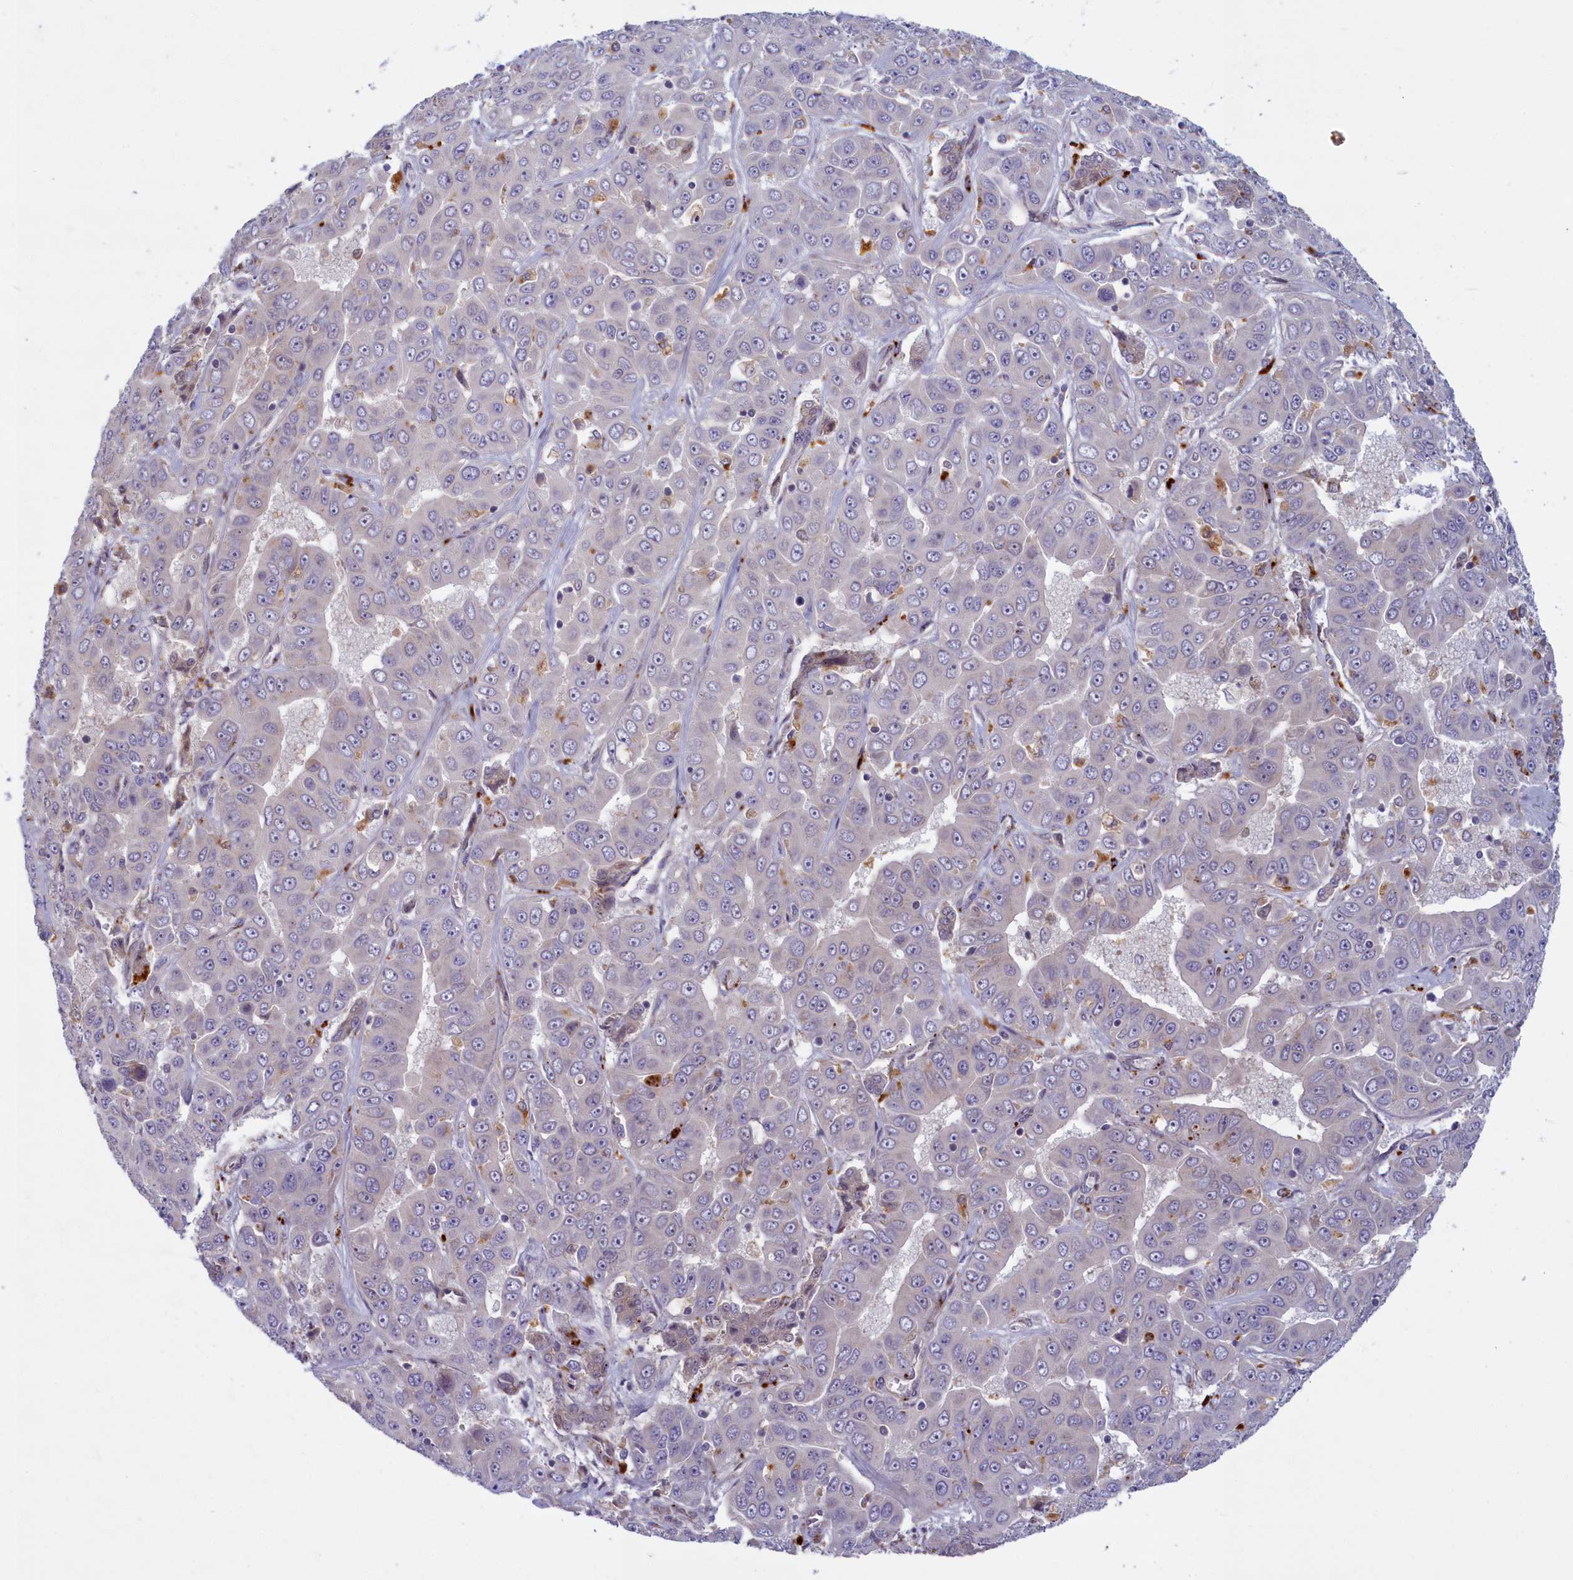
{"staining": {"intensity": "negative", "quantity": "none", "location": "none"}, "tissue": "liver cancer", "cell_type": "Tumor cells", "image_type": "cancer", "snomed": [{"axis": "morphology", "description": "Cholangiocarcinoma"}, {"axis": "topography", "description": "Liver"}], "caption": "This is an immunohistochemistry (IHC) histopathology image of human liver cancer (cholangiocarcinoma). There is no staining in tumor cells.", "gene": "FCSK", "patient": {"sex": "female", "age": 52}}